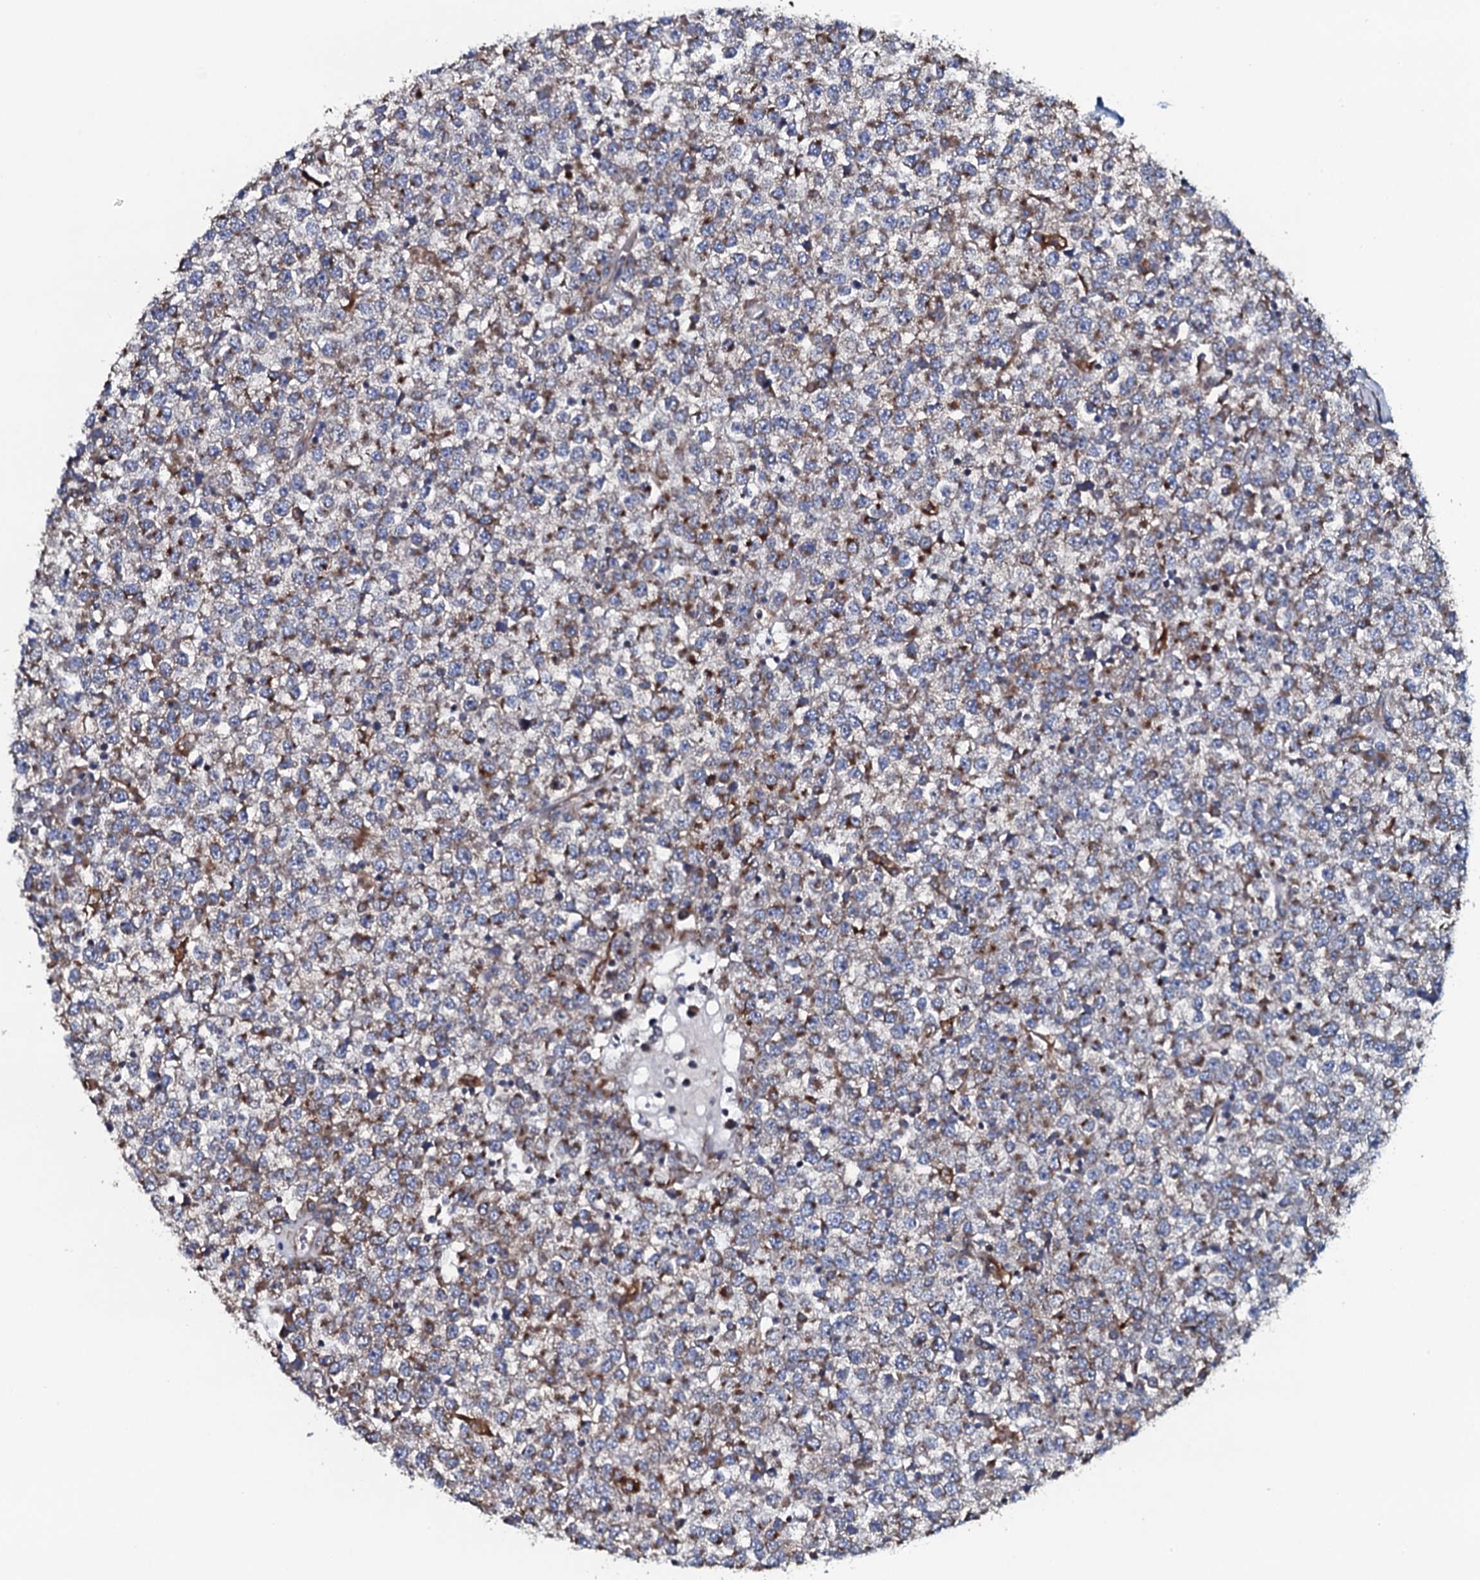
{"staining": {"intensity": "moderate", "quantity": "25%-75%", "location": "cytoplasmic/membranous"}, "tissue": "testis cancer", "cell_type": "Tumor cells", "image_type": "cancer", "snomed": [{"axis": "morphology", "description": "Seminoma, NOS"}, {"axis": "topography", "description": "Testis"}], "caption": "High-power microscopy captured an immunohistochemistry histopathology image of testis seminoma, revealing moderate cytoplasmic/membranous positivity in approximately 25%-75% of tumor cells. (DAB IHC, brown staining for protein, blue staining for nuclei).", "gene": "TMEM151A", "patient": {"sex": "male", "age": 65}}